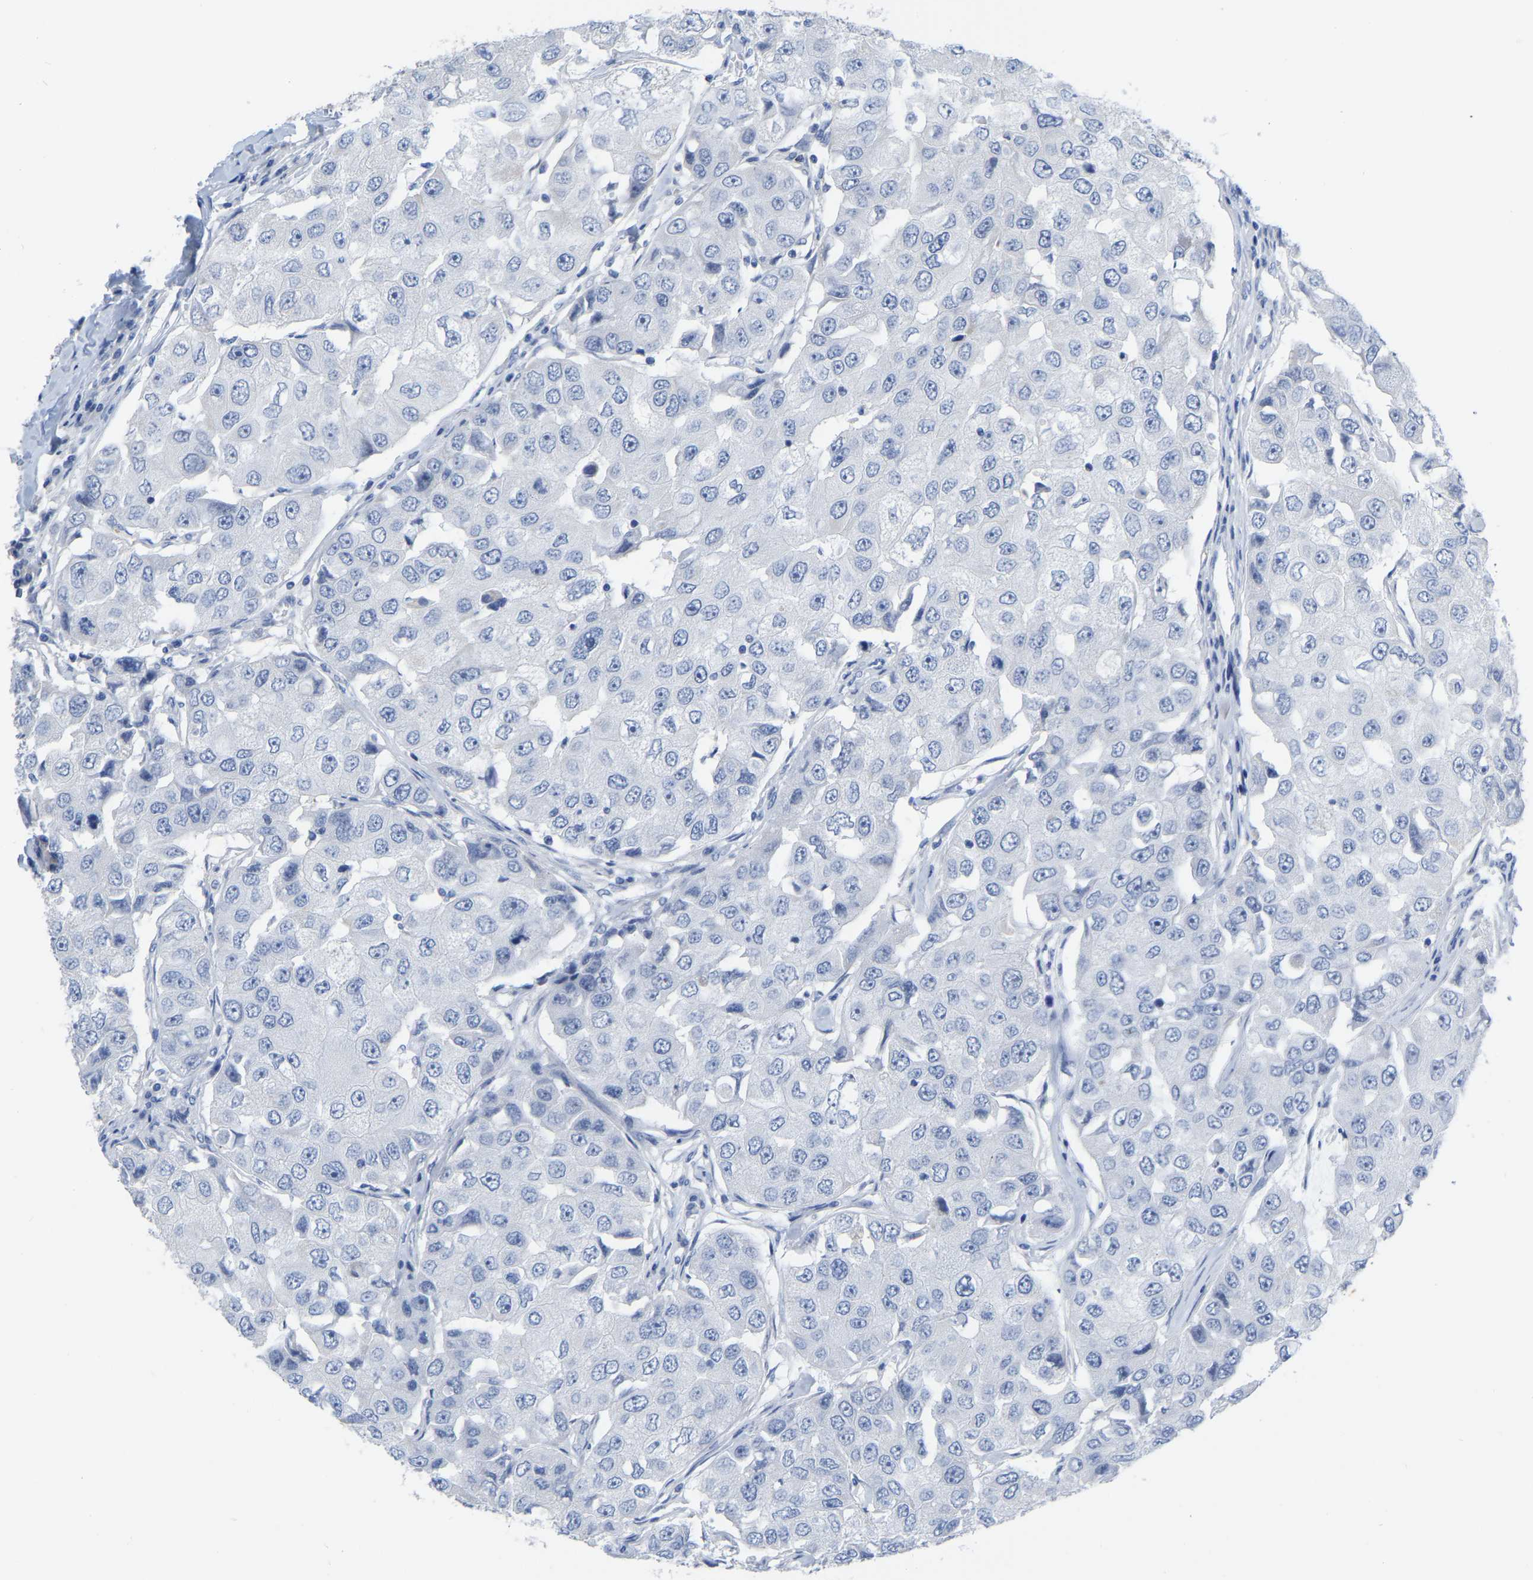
{"staining": {"intensity": "negative", "quantity": "none", "location": "none"}, "tissue": "breast cancer", "cell_type": "Tumor cells", "image_type": "cancer", "snomed": [{"axis": "morphology", "description": "Duct carcinoma"}, {"axis": "topography", "description": "Breast"}], "caption": "Immunohistochemical staining of human breast infiltrating ductal carcinoma exhibits no significant staining in tumor cells.", "gene": "ULBP2", "patient": {"sex": "female", "age": 27}}